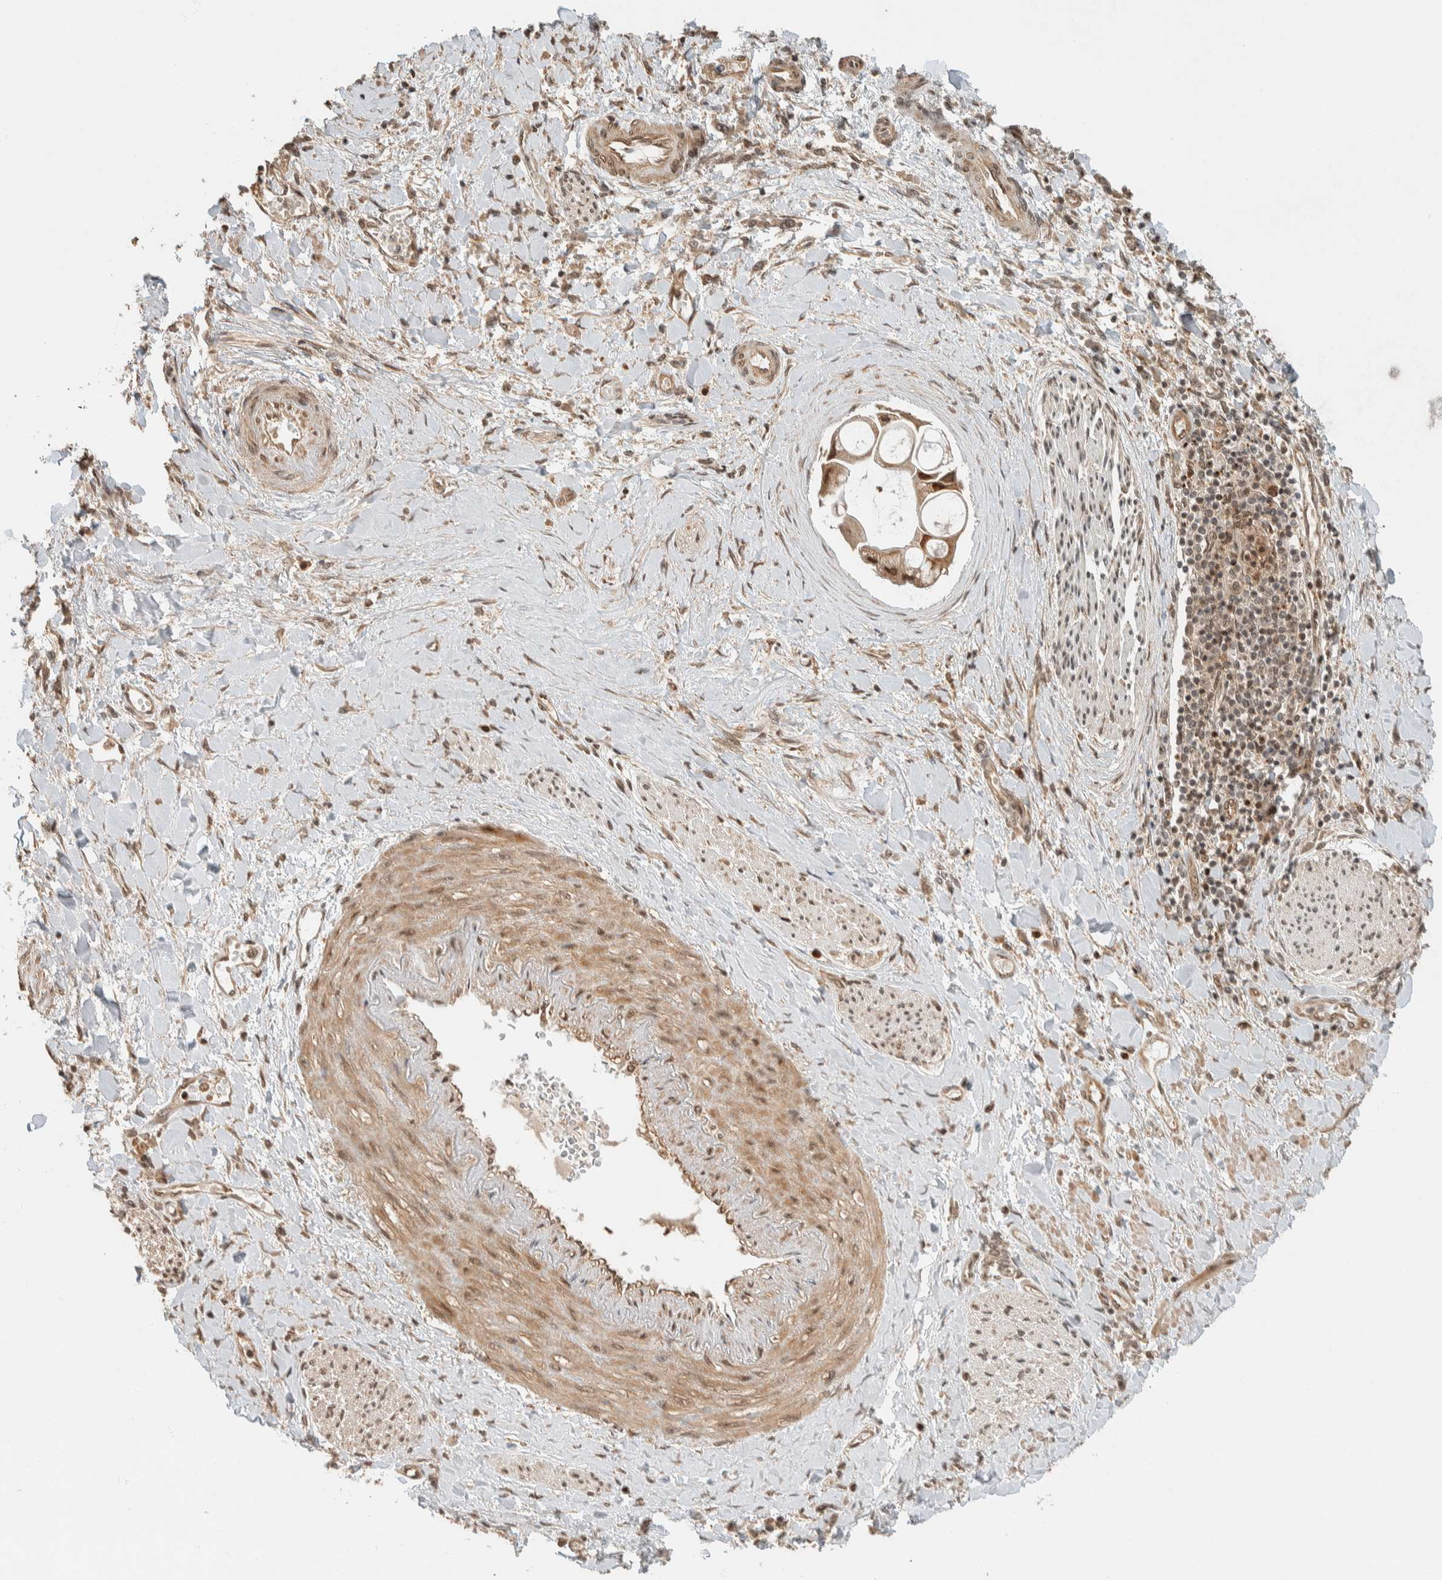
{"staining": {"intensity": "moderate", "quantity": ">75%", "location": "cytoplasmic/membranous,nuclear"}, "tissue": "liver cancer", "cell_type": "Tumor cells", "image_type": "cancer", "snomed": [{"axis": "morphology", "description": "Cholangiocarcinoma"}, {"axis": "topography", "description": "Liver"}], "caption": "Immunohistochemistry (IHC) of liver cancer (cholangiocarcinoma) shows medium levels of moderate cytoplasmic/membranous and nuclear positivity in about >75% of tumor cells. (brown staining indicates protein expression, while blue staining denotes nuclei).", "gene": "ZBTB2", "patient": {"sex": "male", "age": 50}}